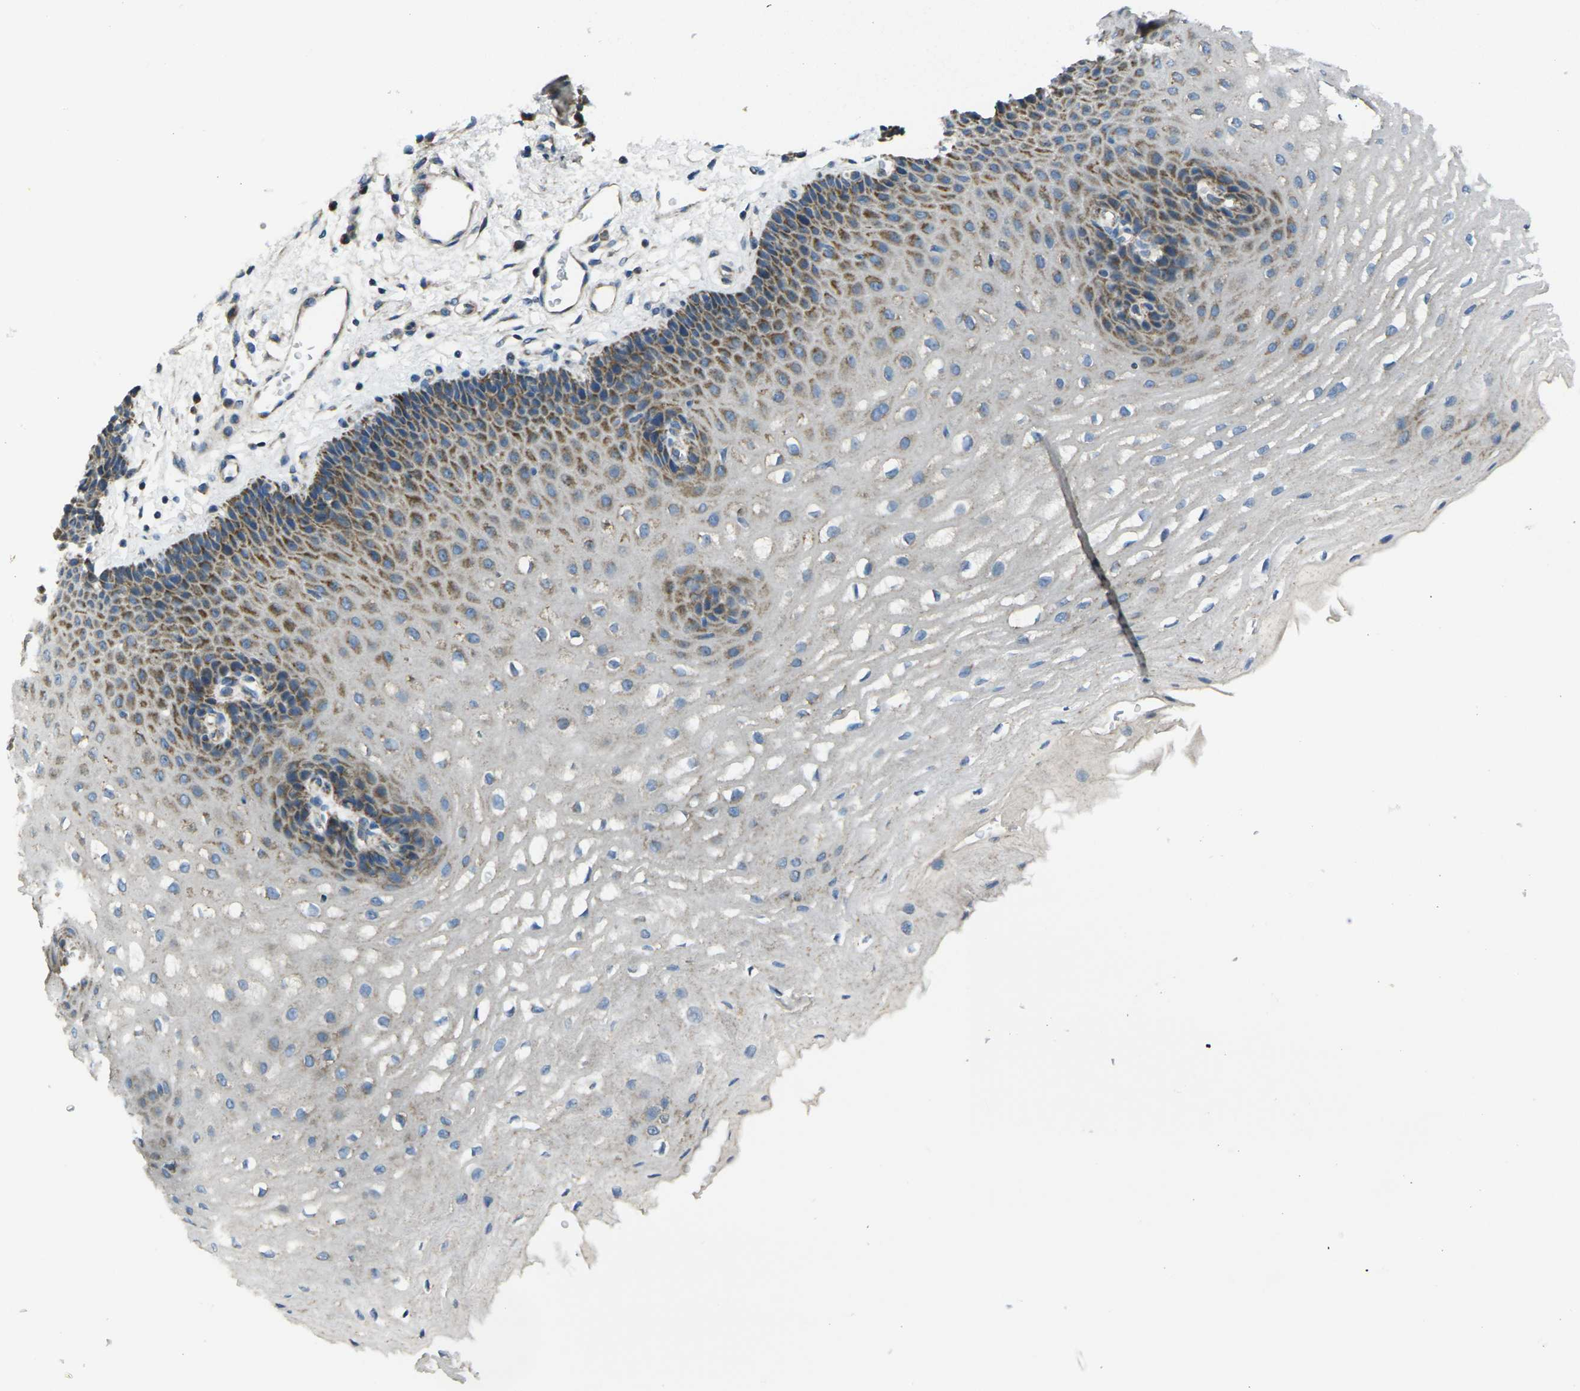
{"staining": {"intensity": "moderate", "quantity": "<25%", "location": "cytoplasmic/membranous"}, "tissue": "esophagus", "cell_type": "Squamous epithelial cells", "image_type": "normal", "snomed": [{"axis": "morphology", "description": "Normal tissue, NOS"}, {"axis": "topography", "description": "Esophagus"}], "caption": "The immunohistochemical stain labels moderate cytoplasmic/membranous expression in squamous epithelial cells of unremarkable esophagus. (Stains: DAB (3,3'-diaminobenzidine) in brown, nuclei in blue, Microscopy: brightfield microscopy at high magnification).", "gene": "TMEM120B", "patient": {"sex": "male", "age": 54}}